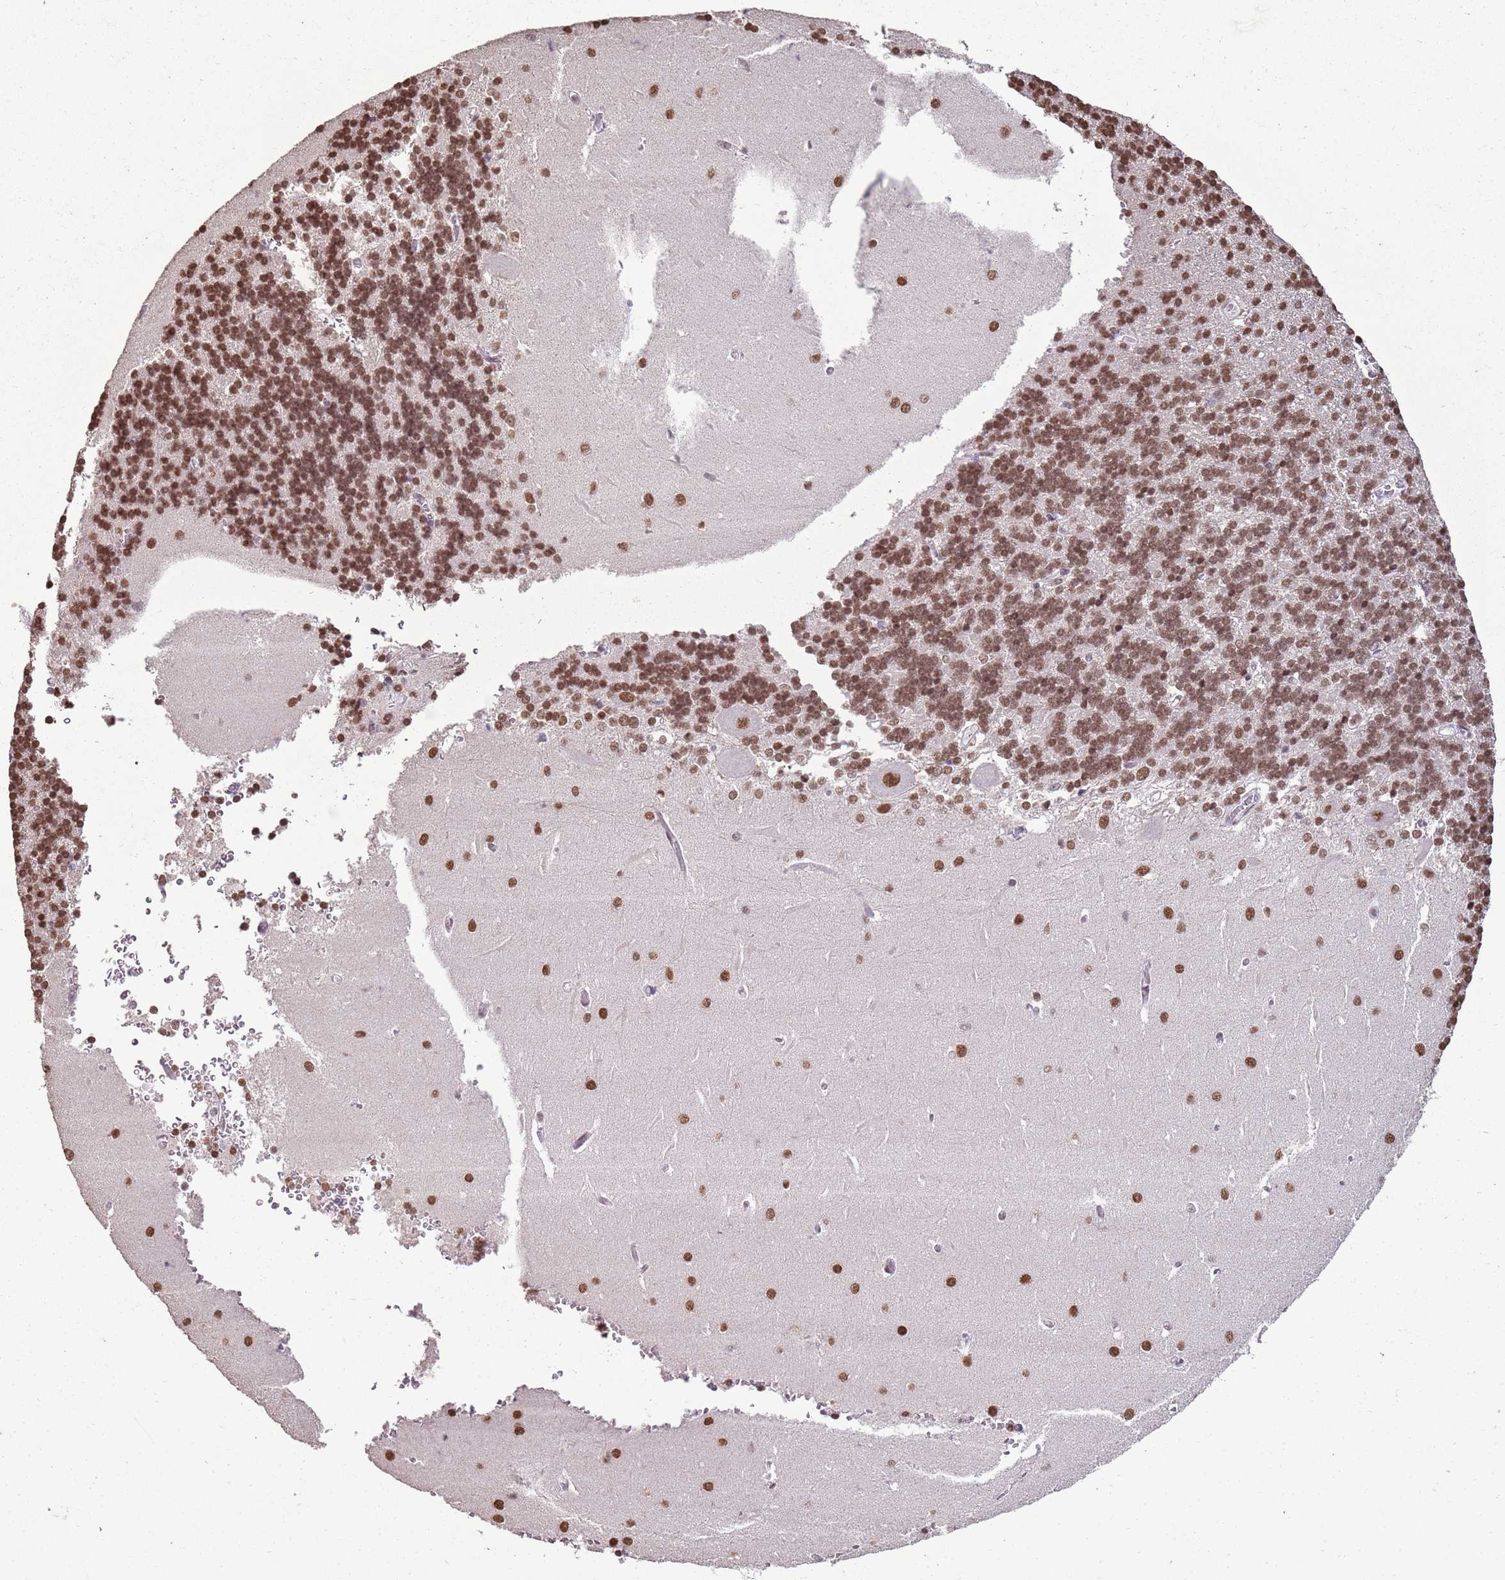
{"staining": {"intensity": "moderate", "quantity": ">75%", "location": "nuclear"}, "tissue": "cerebellum", "cell_type": "Cells in granular layer", "image_type": "normal", "snomed": [{"axis": "morphology", "description": "Normal tissue, NOS"}, {"axis": "topography", "description": "Cerebellum"}], "caption": "Moderate nuclear staining is seen in approximately >75% of cells in granular layer in normal cerebellum.", "gene": "ARL14EP", "patient": {"sex": "male", "age": 37}}